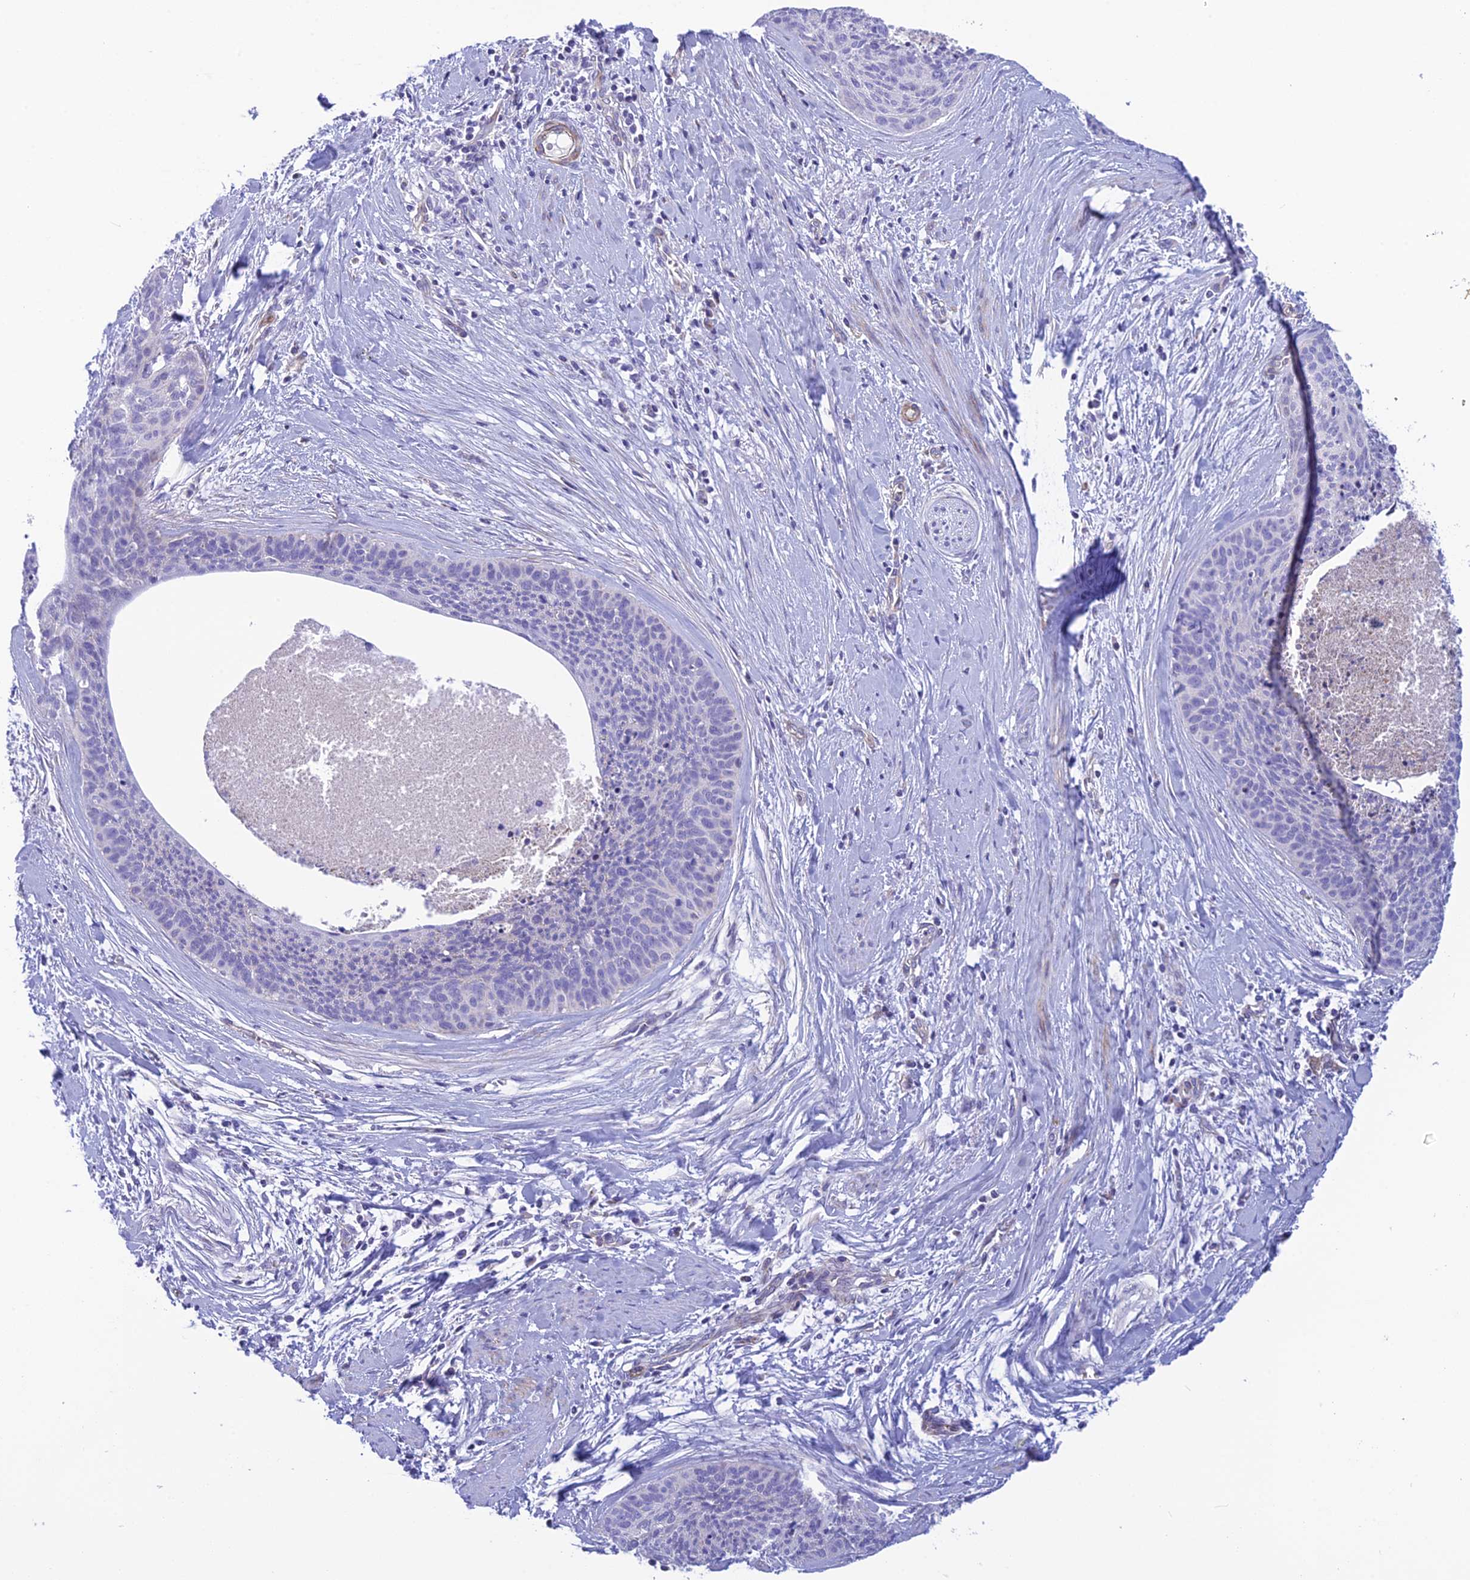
{"staining": {"intensity": "negative", "quantity": "none", "location": "none"}, "tissue": "cervical cancer", "cell_type": "Tumor cells", "image_type": "cancer", "snomed": [{"axis": "morphology", "description": "Squamous cell carcinoma, NOS"}, {"axis": "topography", "description": "Cervix"}], "caption": "Tumor cells show no significant protein staining in cervical cancer (squamous cell carcinoma).", "gene": "POMGNT1", "patient": {"sex": "female", "age": 55}}